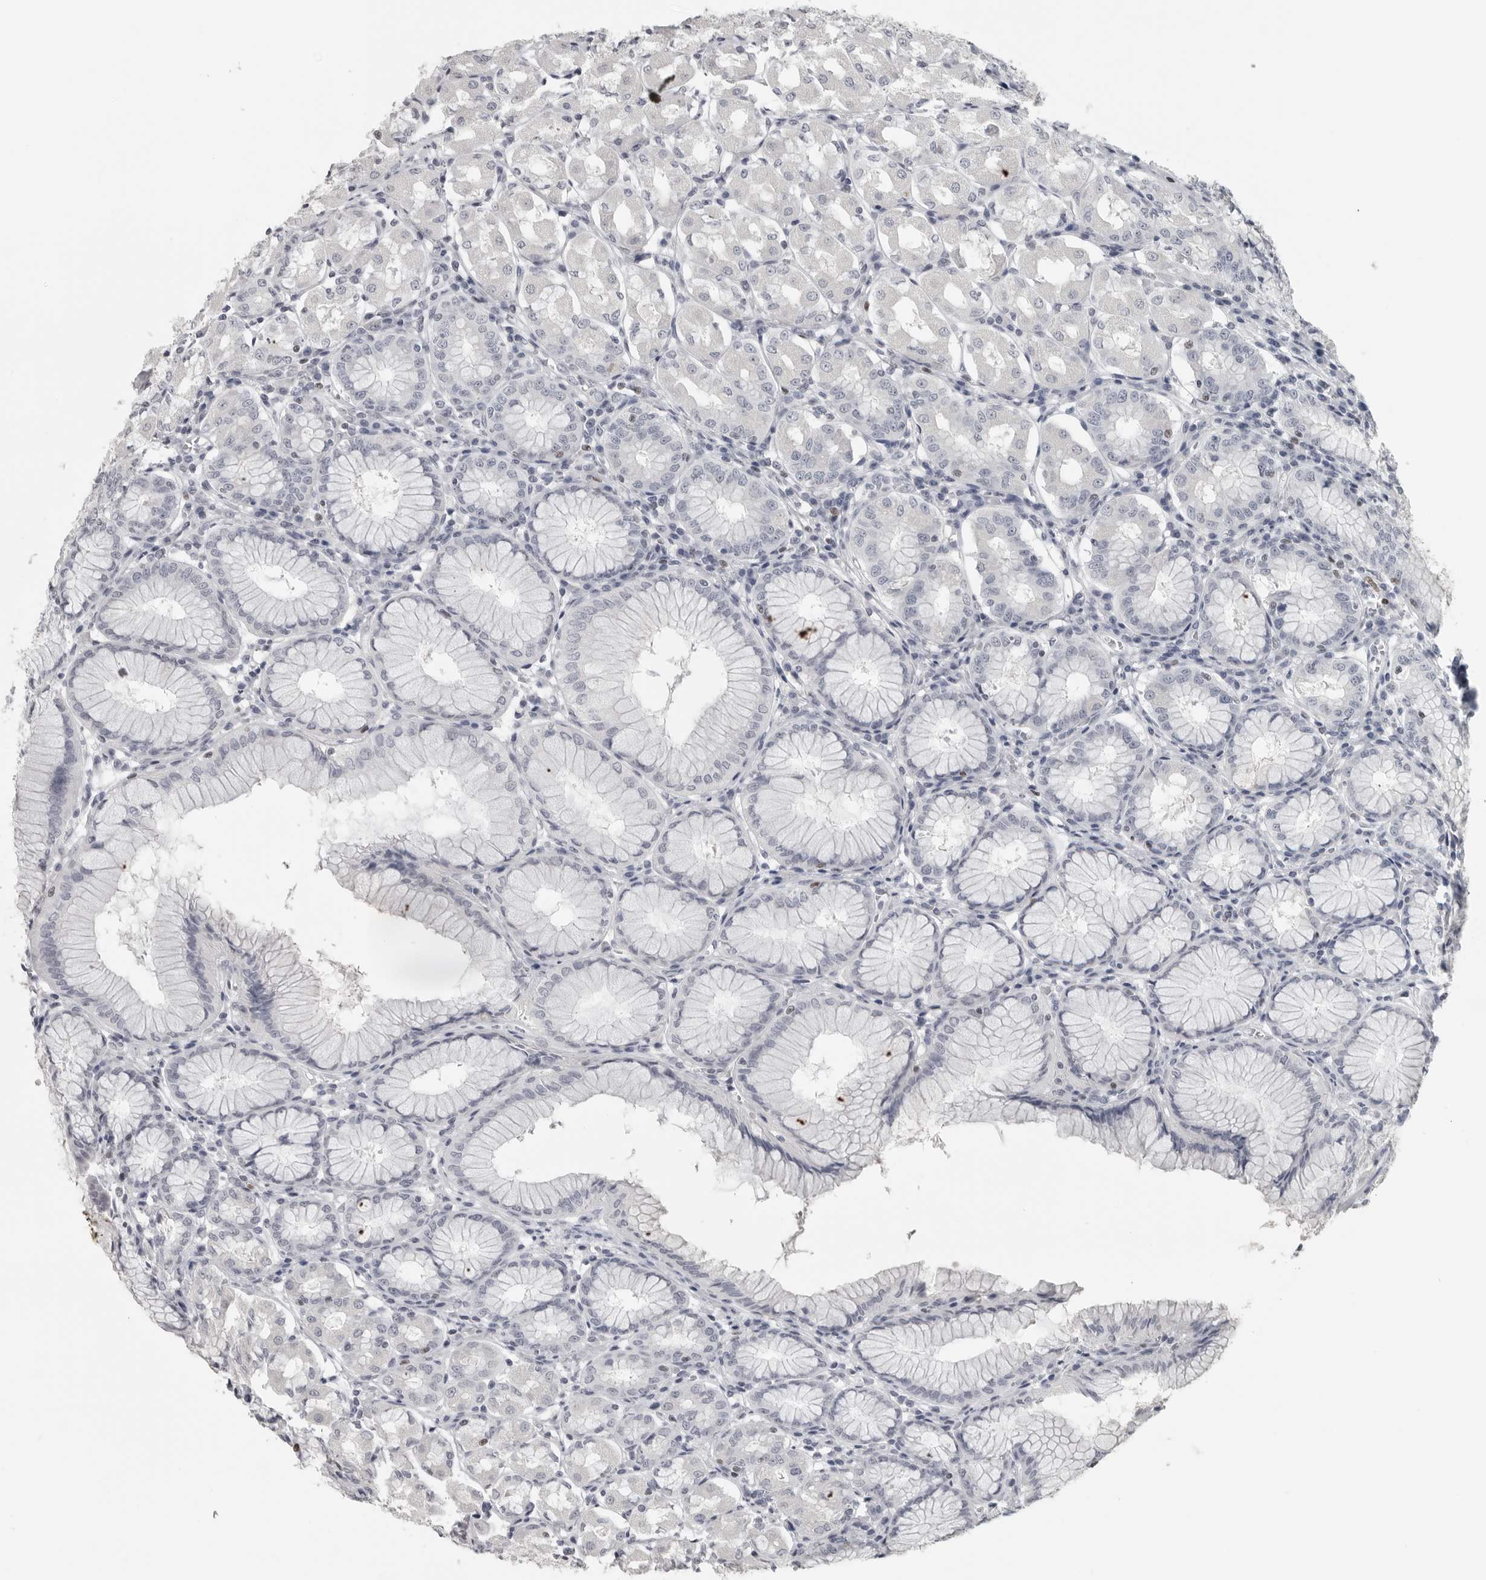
{"staining": {"intensity": "negative", "quantity": "none", "location": "none"}, "tissue": "stomach", "cell_type": "Glandular cells", "image_type": "normal", "snomed": [{"axis": "morphology", "description": "Normal tissue, NOS"}, {"axis": "topography", "description": "Stomach, lower"}], "caption": "The histopathology image displays no staining of glandular cells in unremarkable stomach.", "gene": "SATB2", "patient": {"sex": "female", "age": 56}}